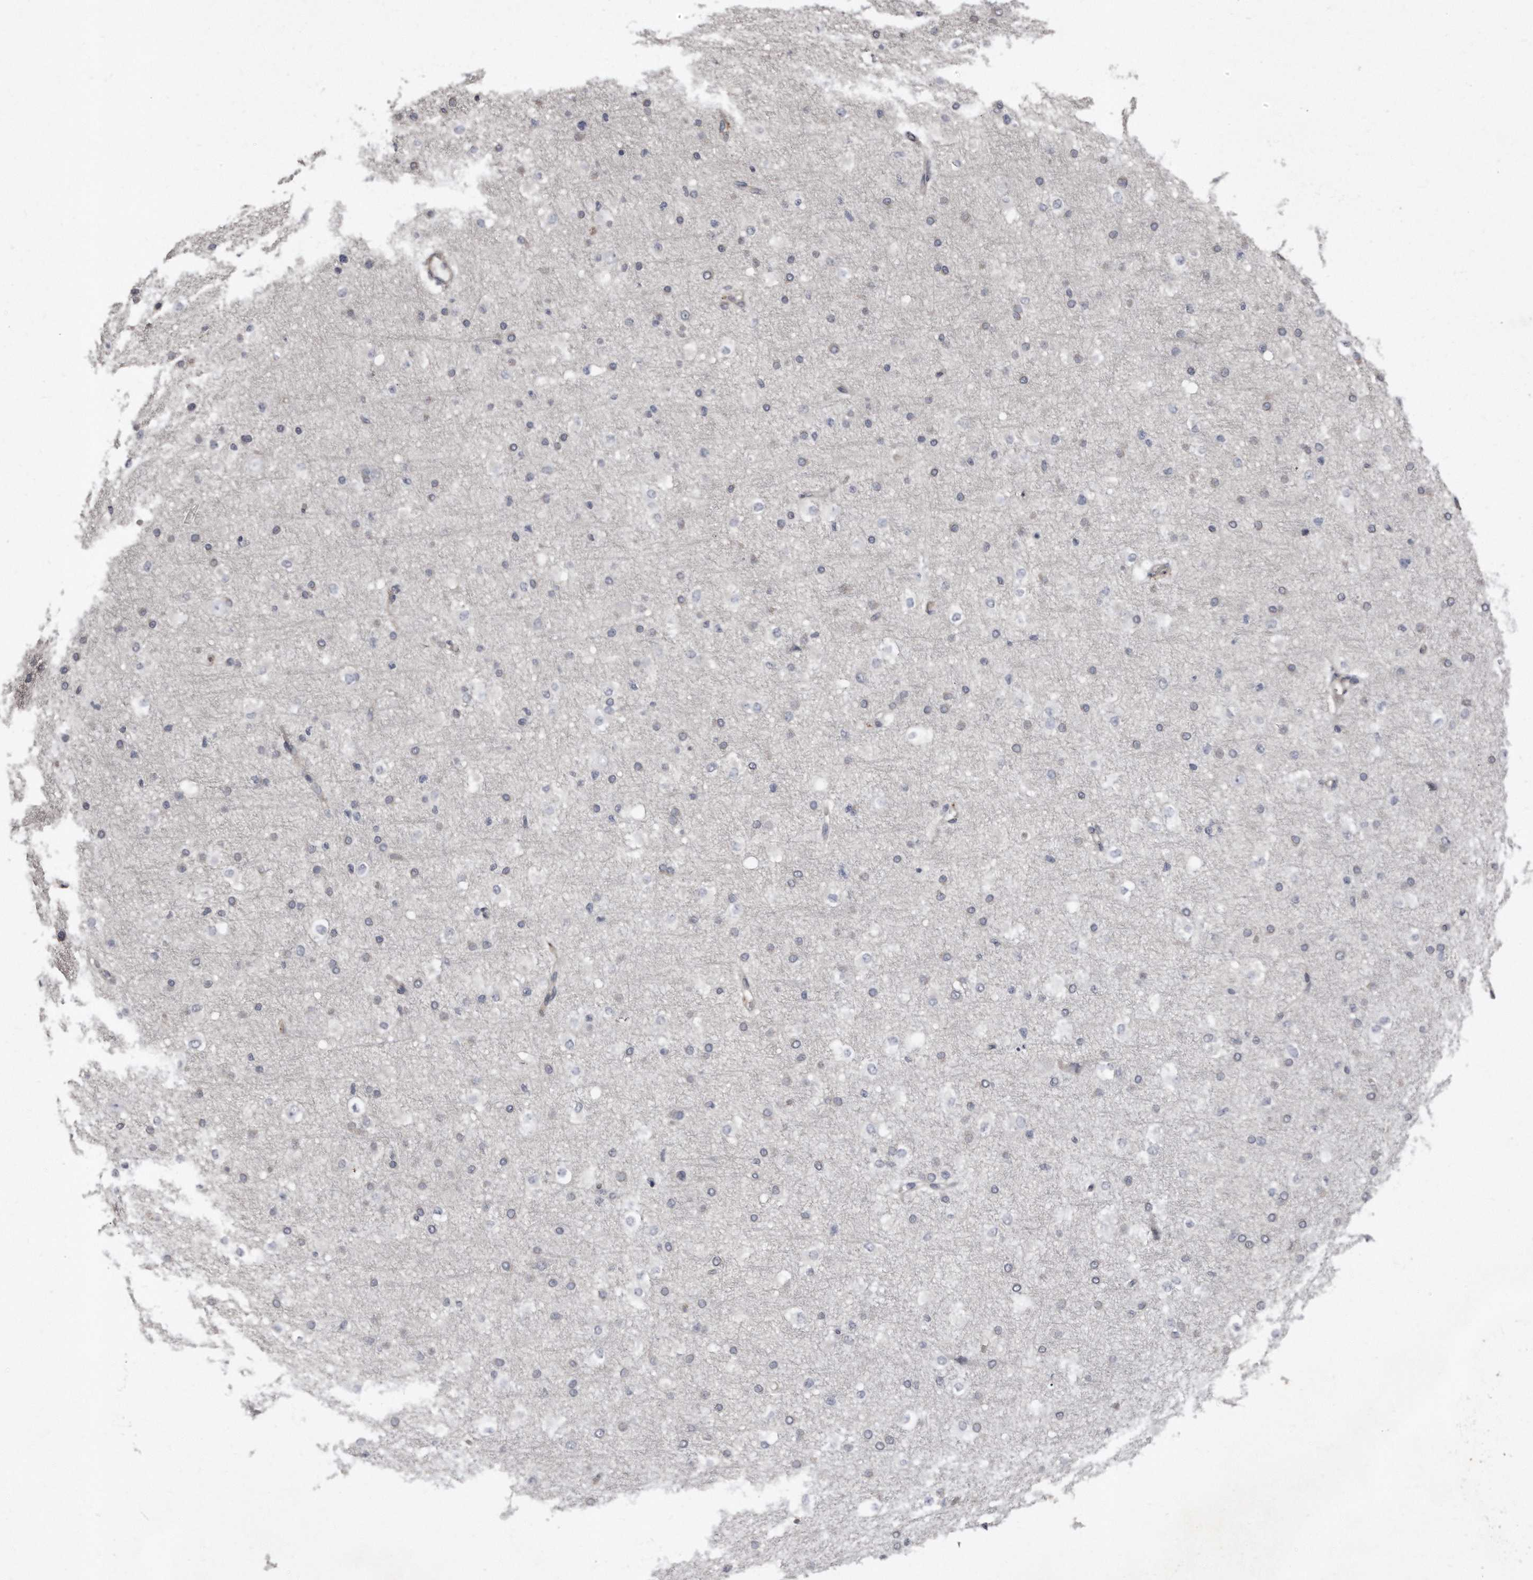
{"staining": {"intensity": "negative", "quantity": "none", "location": "none"}, "tissue": "cerebral cortex", "cell_type": "Endothelial cells", "image_type": "normal", "snomed": [{"axis": "morphology", "description": "Normal tissue, NOS"}, {"axis": "morphology", "description": "Developmental malformation"}, {"axis": "topography", "description": "Cerebral cortex"}], "caption": "High power microscopy histopathology image of an immunohistochemistry micrograph of benign cerebral cortex, revealing no significant staining in endothelial cells. Nuclei are stained in blue.", "gene": "LMOD1", "patient": {"sex": "female", "age": 30}}